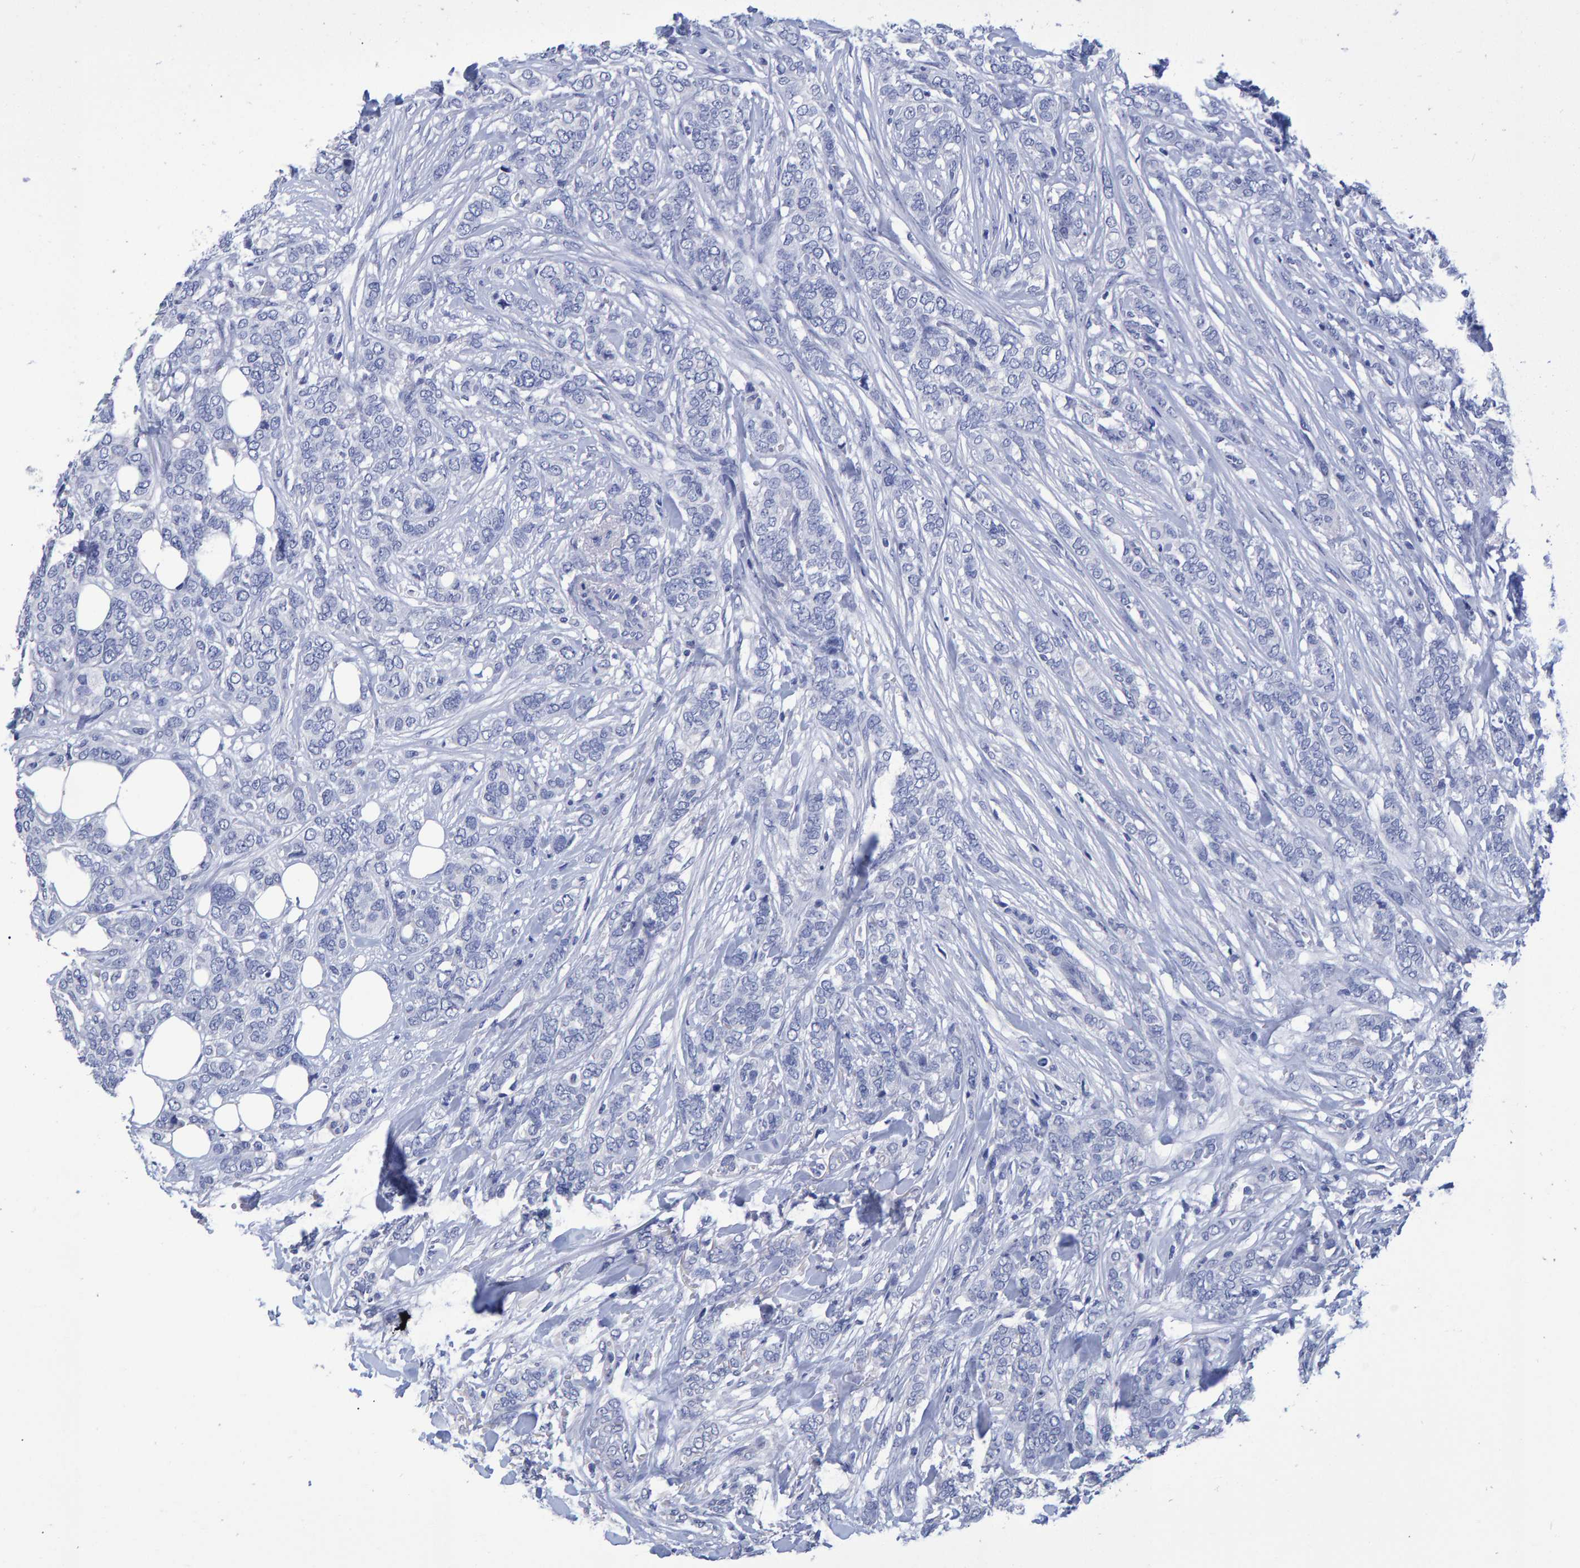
{"staining": {"intensity": "negative", "quantity": "none", "location": "none"}, "tissue": "breast cancer", "cell_type": "Tumor cells", "image_type": "cancer", "snomed": [{"axis": "morphology", "description": "Lobular carcinoma"}, {"axis": "topography", "description": "Skin"}, {"axis": "topography", "description": "Breast"}], "caption": "Immunohistochemistry histopathology image of neoplastic tissue: human breast cancer (lobular carcinoma) stained with DAB (3,3'-diaminobenzidine) demonstrates no significant protein positivity in tumor cells.", "gene": "HEMGN", "patient": {"sex": "female", "age": 46}}